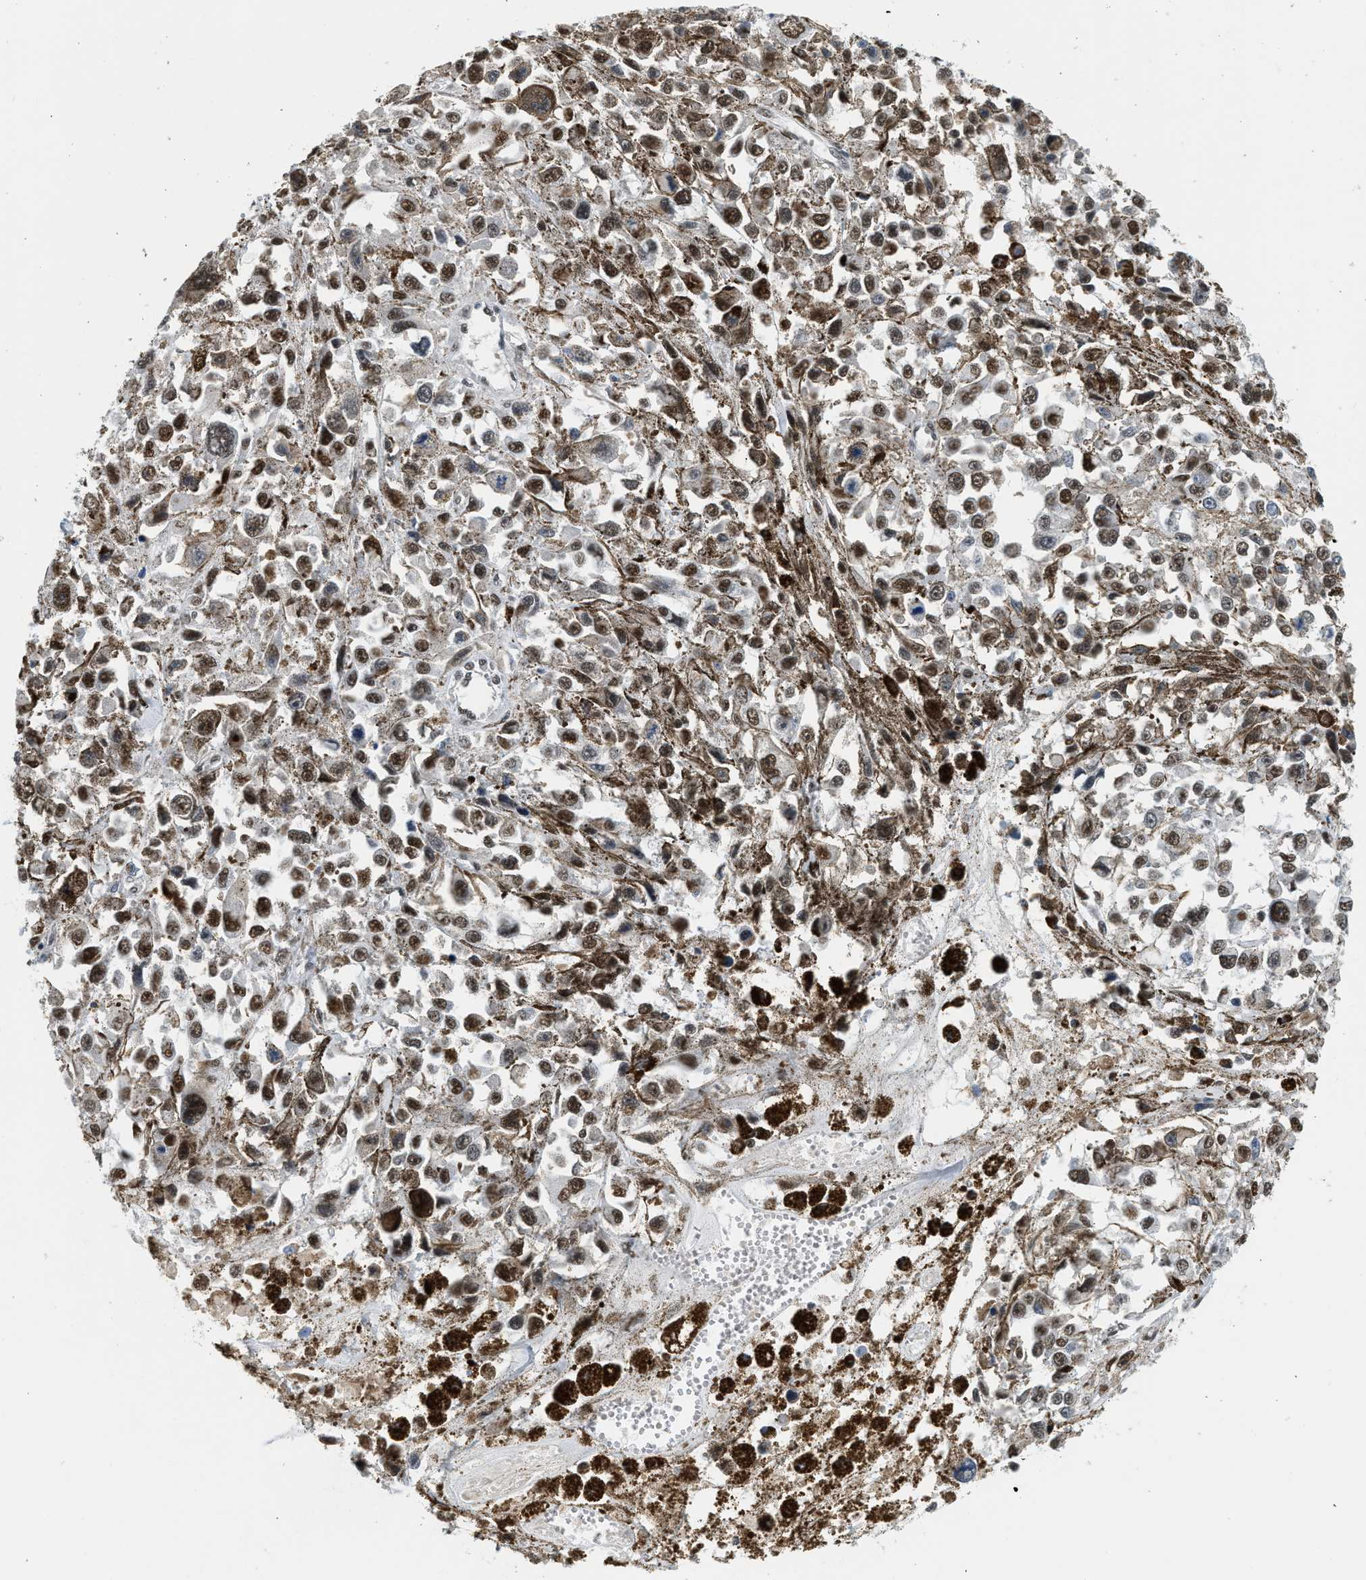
{"staining": {"intensity": "weak", "quantity": ">75%", "location": "nuclear"}, "tissue": "melanoma", "cell_type": "Tumor cells", "image_type": "cancer", "snomed": [{"axis": "morphology", "description": "Malignant melanoma, Metastatic site"}, {"axis": "topography", "description": "Lymph node"}], "caption": "A histopathology image of human malignant melanoma (metastatic site) stained for a protein exhibits weak nuclear brown staining in tumor cells. (DAB (3,3'-diaminobenzidine) IHC with brightfield microscopy, high magnification).", "gene": "HIPK1", "patient": {"sex": "male", "age": 59}}